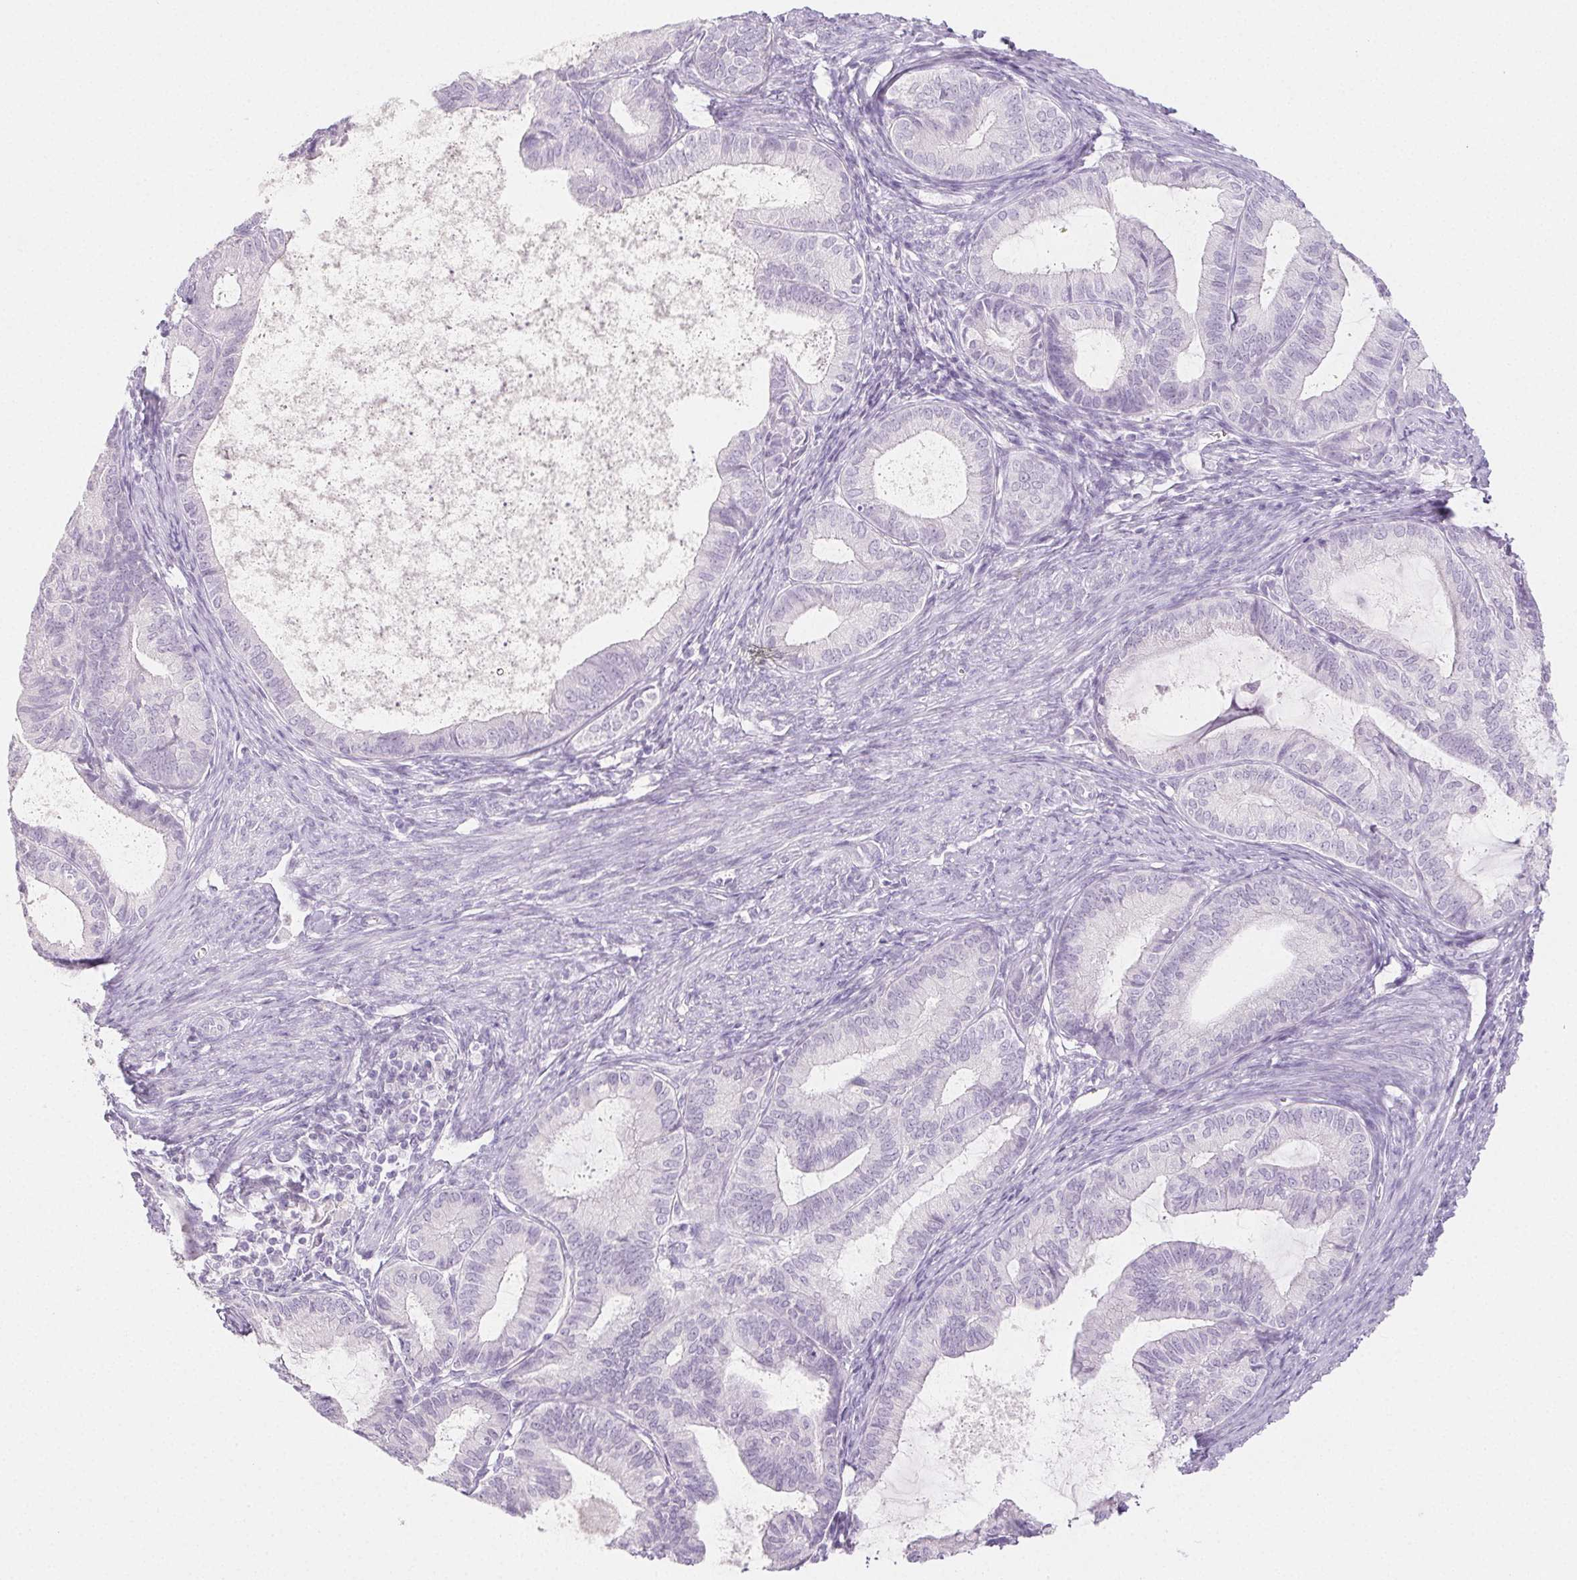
{"staining": {"intensity": "negative", "quantity": "none", "location": "none"}, "tissue": "endometrial cancer", "cell_type": "Tumor cells", "image_type": "cancer", "snomed": [{"axis": "morphology", "description": "Adenocarcinoma, NOS"}, {"axis": "topography", "description": "Endometrium"}], "caption": "The micrograph shows no staining of tumor cells in endometrial cancer.", "gene": "PI3", "patient": {"sex": "female", "age": 86}}